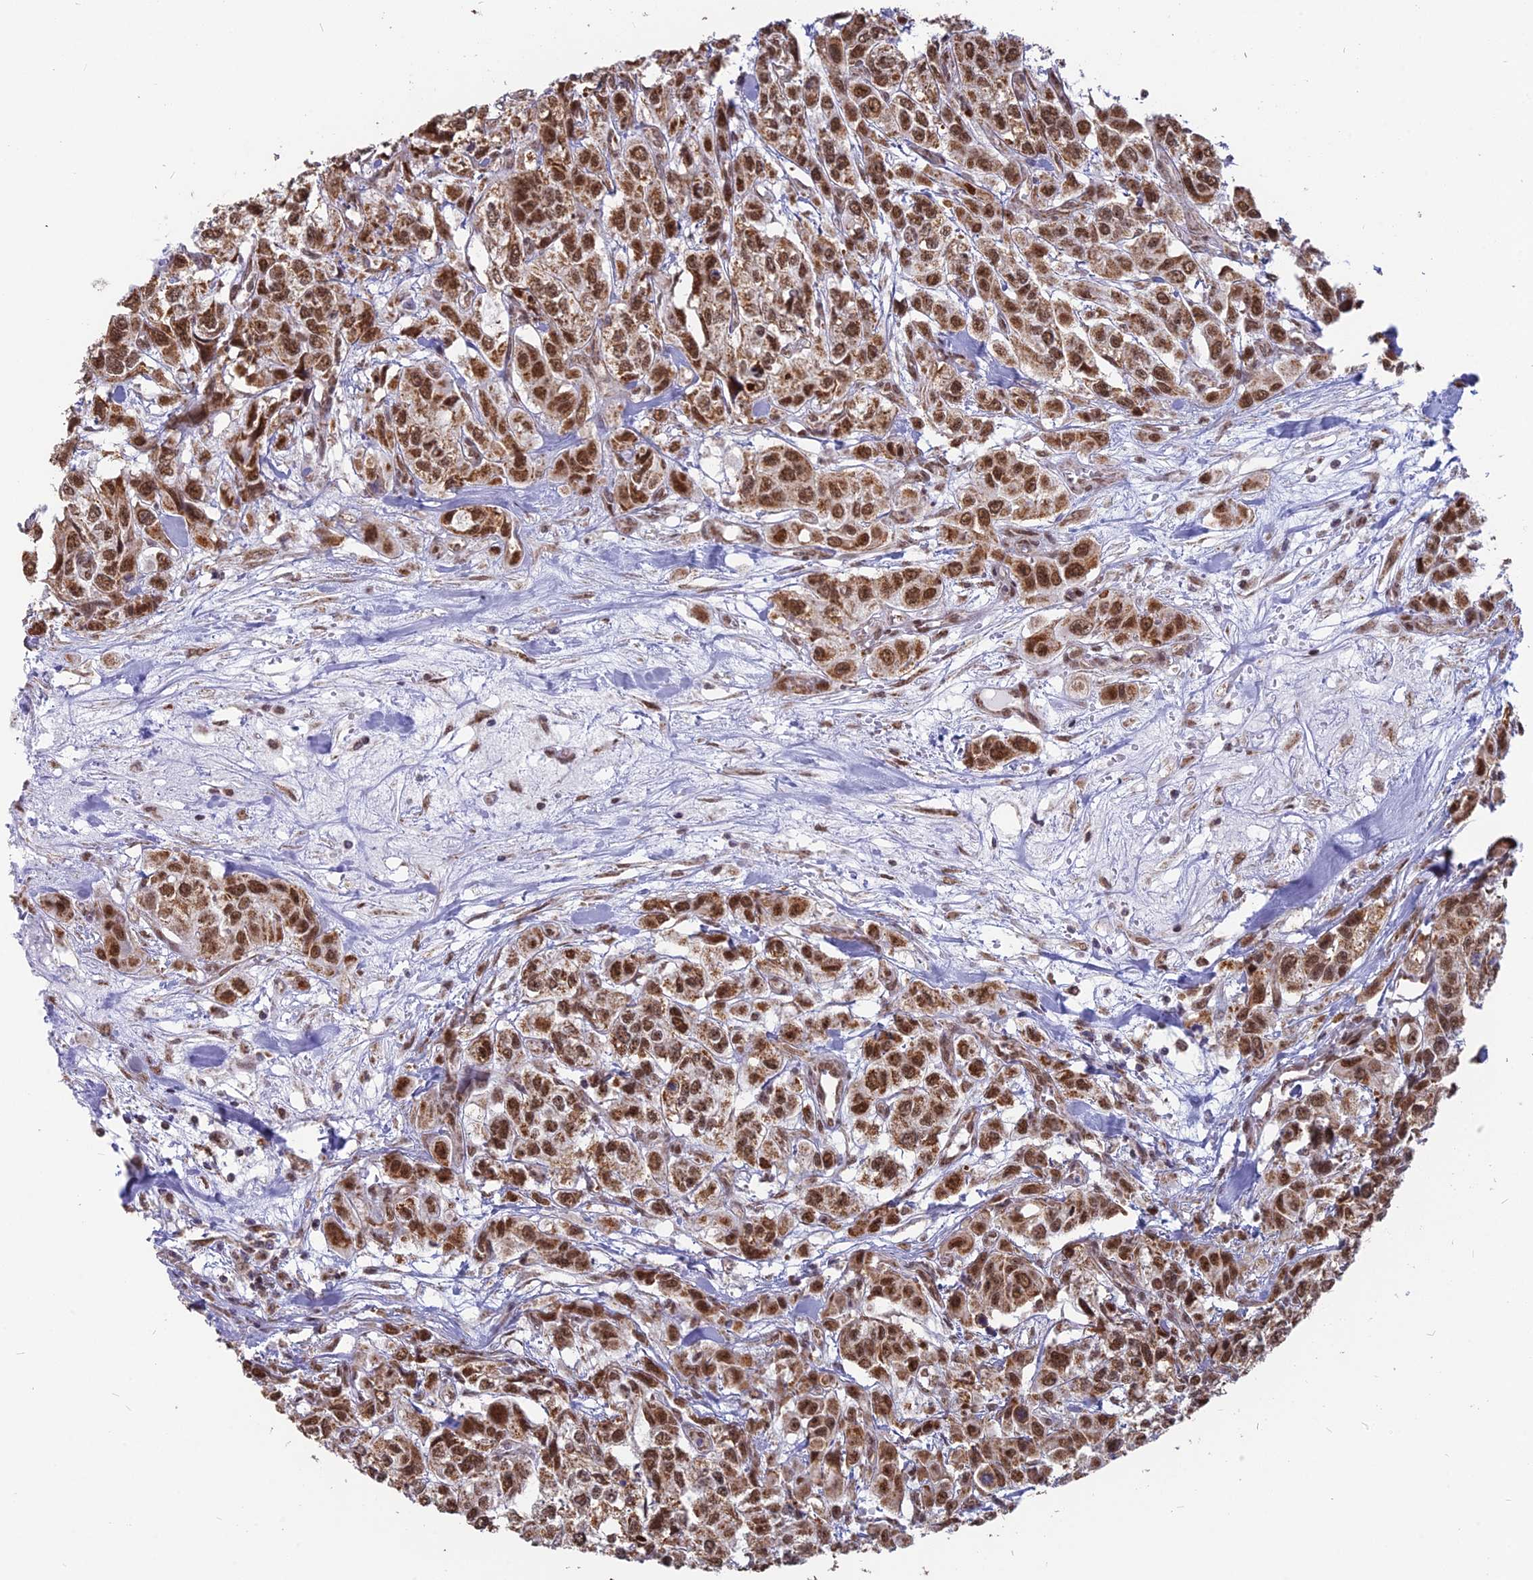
{"staining": {"intensity": "strong", "quantity": ">75%", "location": "nuclear"}, "tissue": "urothelial cancer", "cell_type": "Tumor cells", "image_type": "cancer", "snomed": [{"axis": "morphology", "description": "Urothelial carcinoma, High grade"}, {"axis": "topography", "description": "Urinary bladder"}], "caption": "Immunohistochemical staining of urothelial cancer reveals high levels of strong nuclear expression in about >75% of tumor cells.", "gene": "ARHGAP40", "patient": {"sex": "male", "age": 67}}